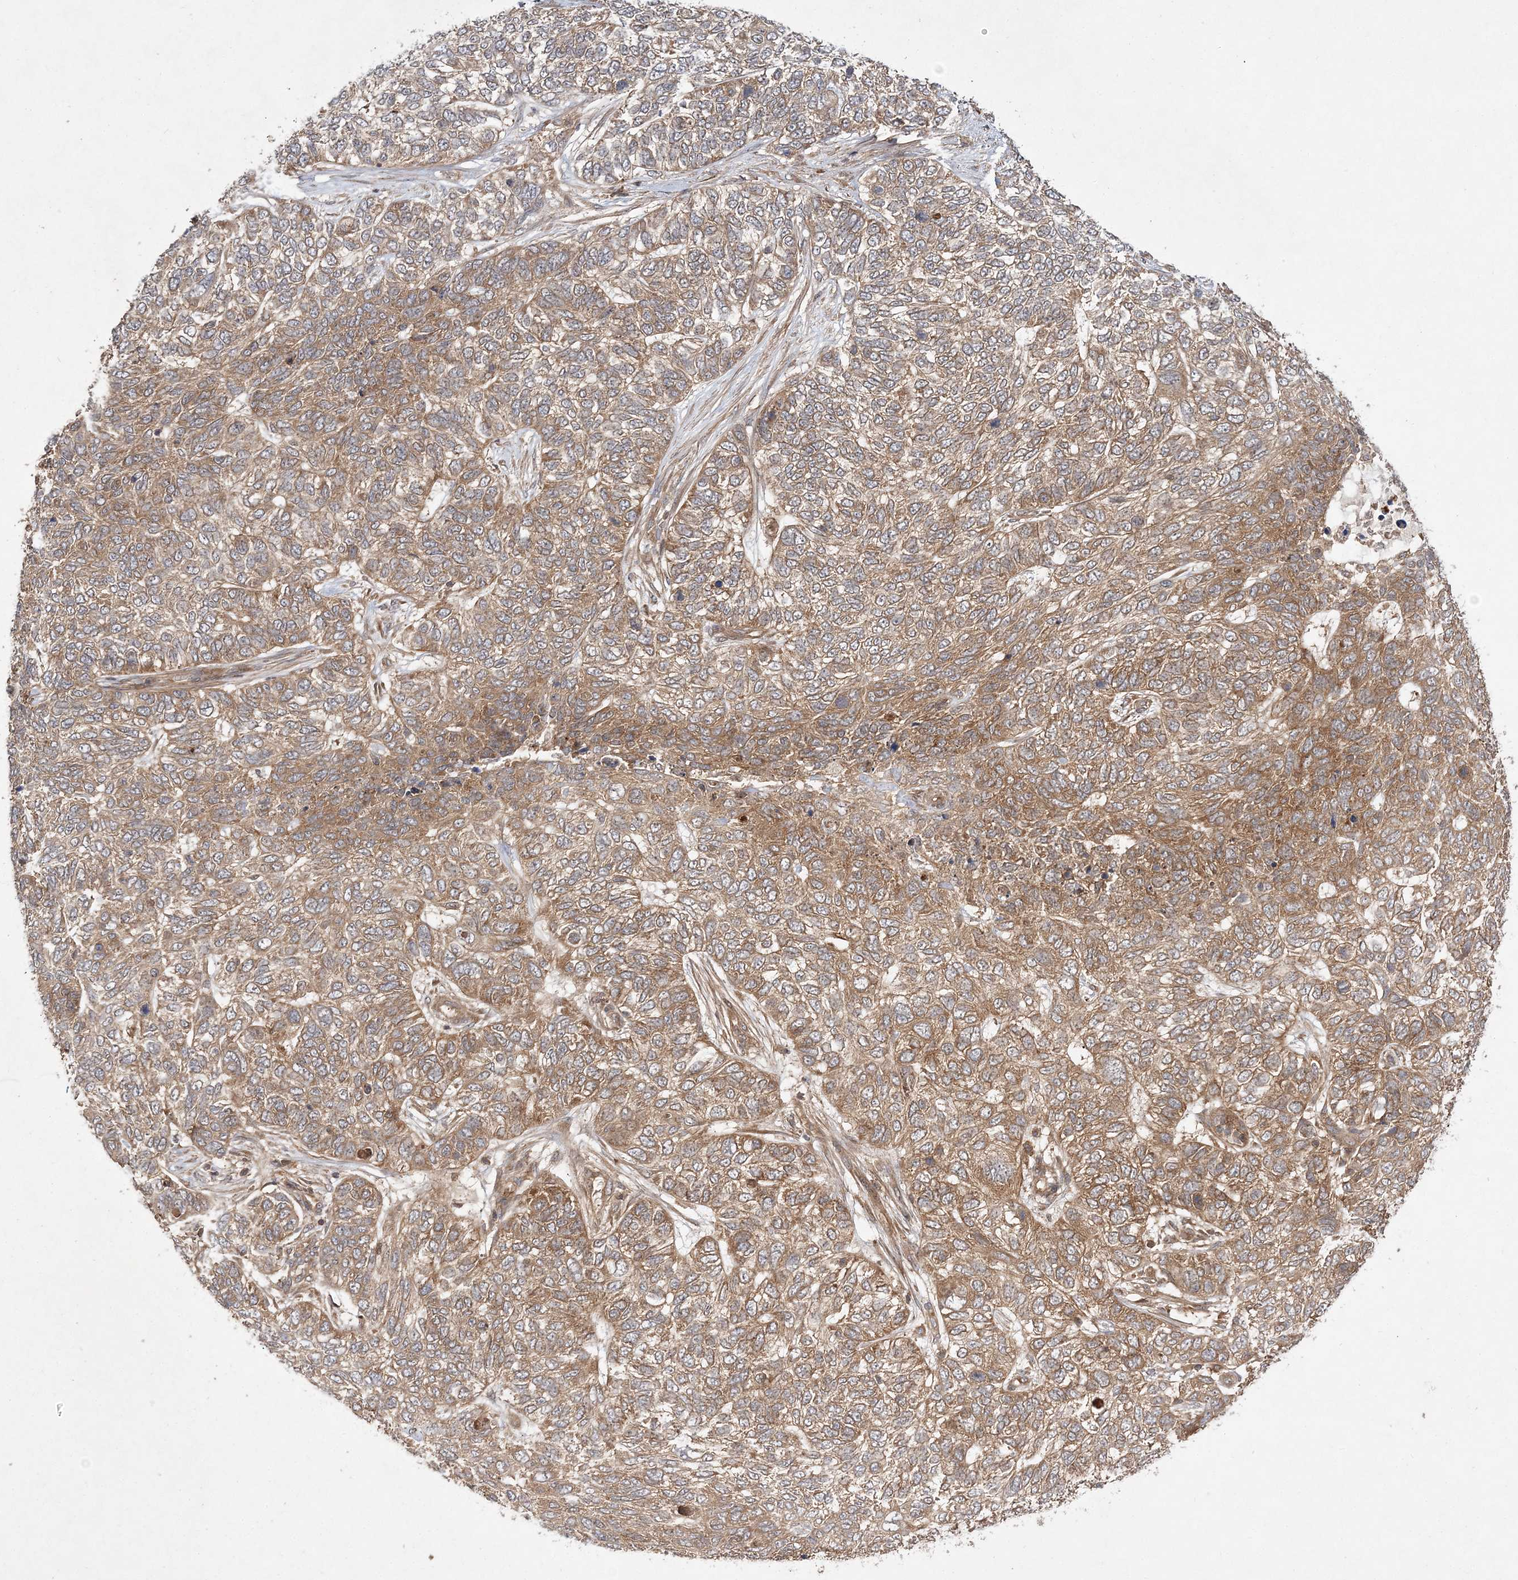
{"staining": {"intensity": "moderate", "quantity": "25%-75%", "location": "cytoplasmic/membranous"}, "tissue": "skin cancer", "cell_type": "Tumor cells", "image_type": "cancer", "snomed": [{"axis": "morphology", "description": "Basal cell carcinoma"}, {"axis": "topography", "description": "Skin"}], "caption": "IHC (DAB) staining of basal cell carcinoma (skin) displays moderate cytoplasmic/membranous protein expression in about 25%-75% of tumor cells.", "gene": "TMEM9B", "patient": {"sex": "female", "age": 65}}